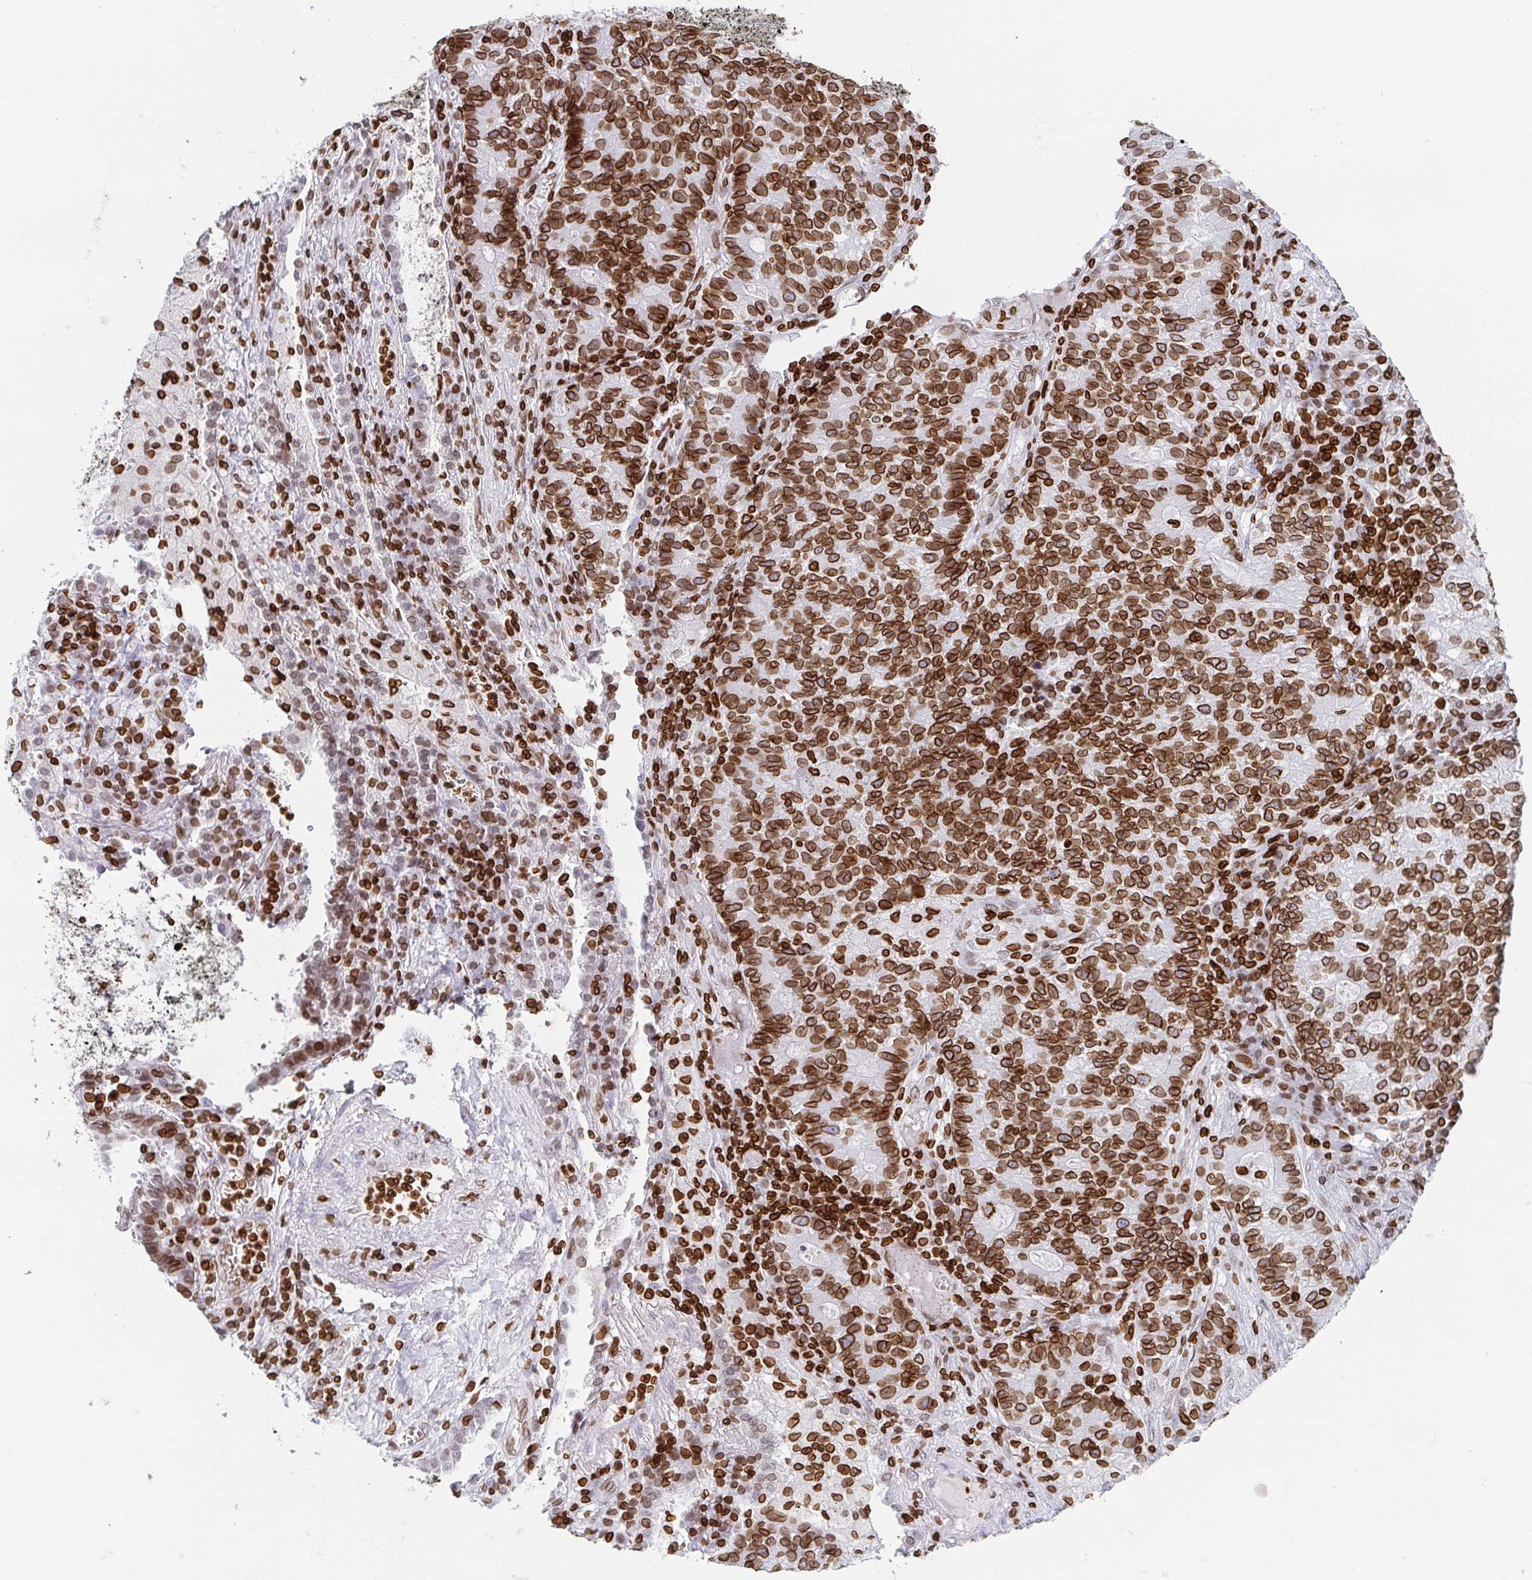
{"staining": {"intensity": "strong", "quantity": ">75%", "location": "cytoplasmic/membranous,nuclear"}, "tissue": "lung cancer", "cell_type": "Tumor cells", "image_type": "cancer", "snomed": [{"axis": "morphology", "description": "Adenocarcinoma, NOS"}, {"axis": "topography", "description": "Lung"}], "caption": "Protein expression analysis of human lung cancer reveals strong cytoplasmic/membranous and nuclear staining in approximately >75% of tumor cells.", "gene": "BTBD7", "patient": {"sex": "male", "age": 57}}